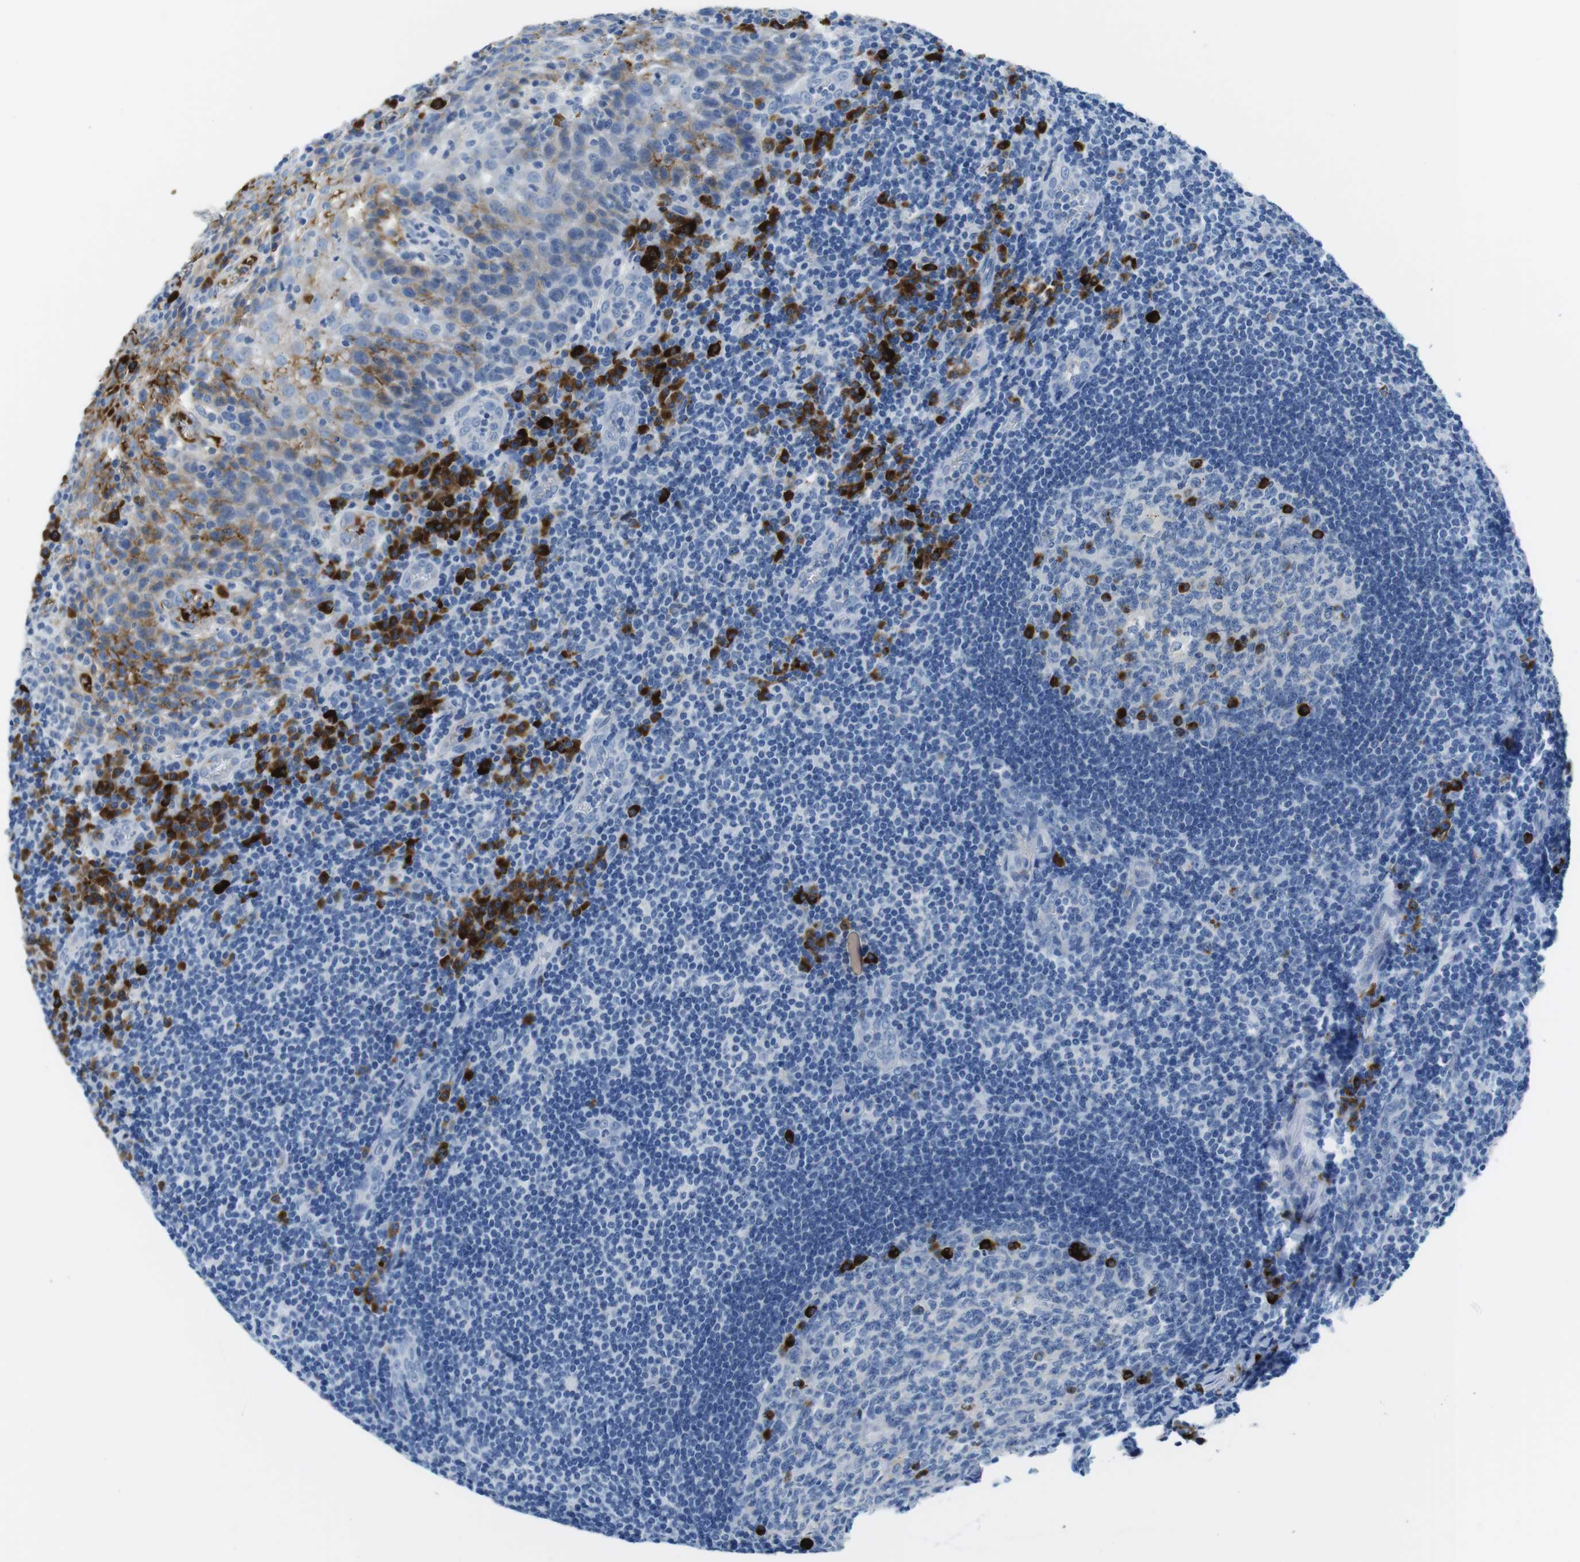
{"staining": {"intensity": "strong", "quantity": "<25%", "location": "cytoplasmic/membranous"}, "tissue": "tonsil", "cell_type": "Germinal center cells", "image_type": "normal", "snomed": [{"axis": "morphology", "description": "Normal tissue, NOS"}, {"axis": "topography", "description": "Tonsil"}], "caption": "Immunohistochemistry (IHC) (DAB) staining of normal tonsil displays strong cytoplasmic/membranous protein expression in about <25% of germinal center cells.", "gene": "IGKC", "patient": {"sex": "male", "age": 37}}